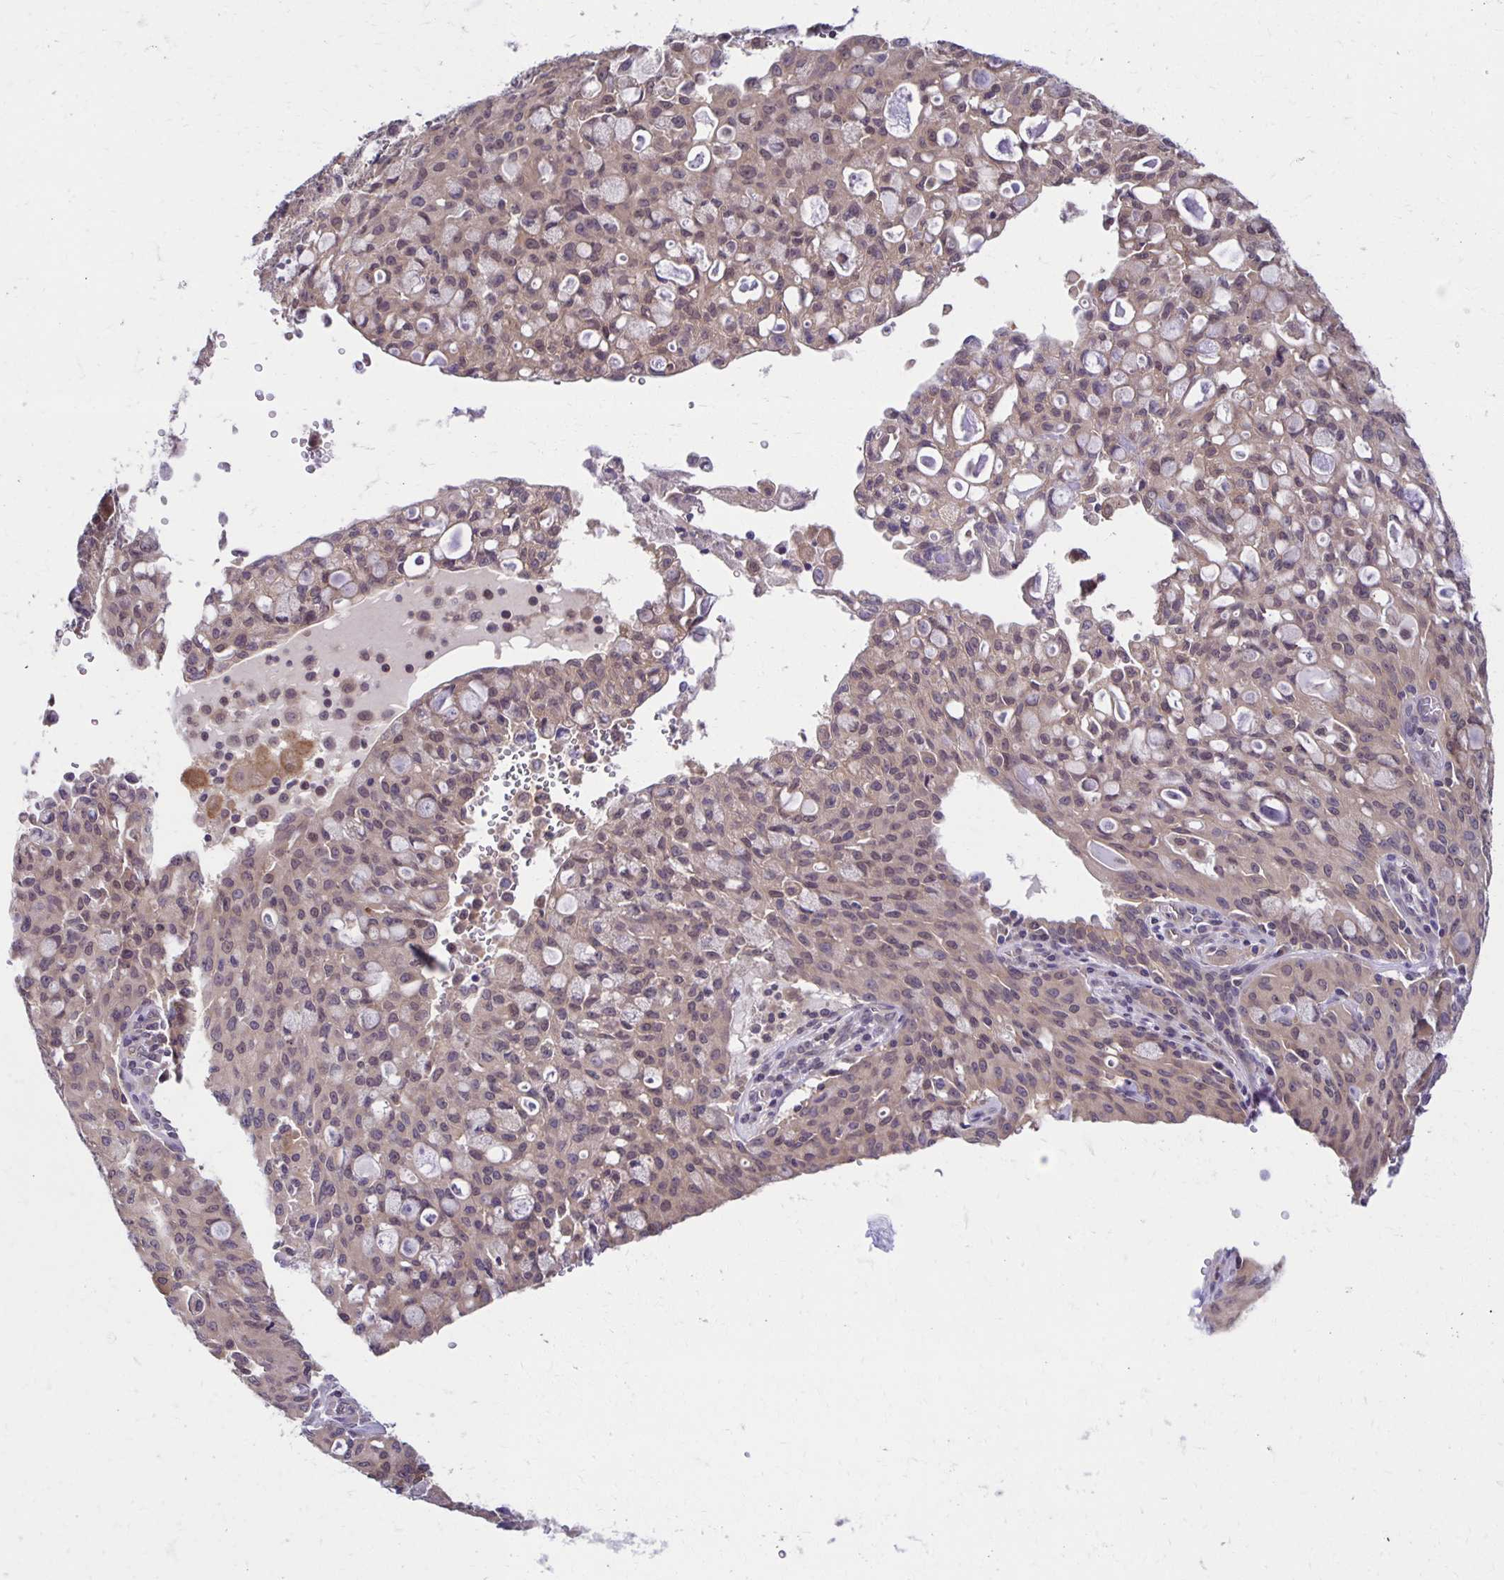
{"staining": {"intensity": "weak", "quantity": "25%-75%", "location": "cytoplasmic/membranous,nuclear"}, "tissue": "lung cancer", "cell_type": "Tumor cells", "image_type": "cancer", "snomed": [{"axis": "morphology", "description": "Adenocarcinoma, NOS"}, {"axis": "topography", "description": "Lung"}], "caption": "Human lung adenocarcinoma stained with a protein marker shows weak staining in tumor cells.", "gene": "MIEN1", "patient": {"sex": "female", "age": 44}}